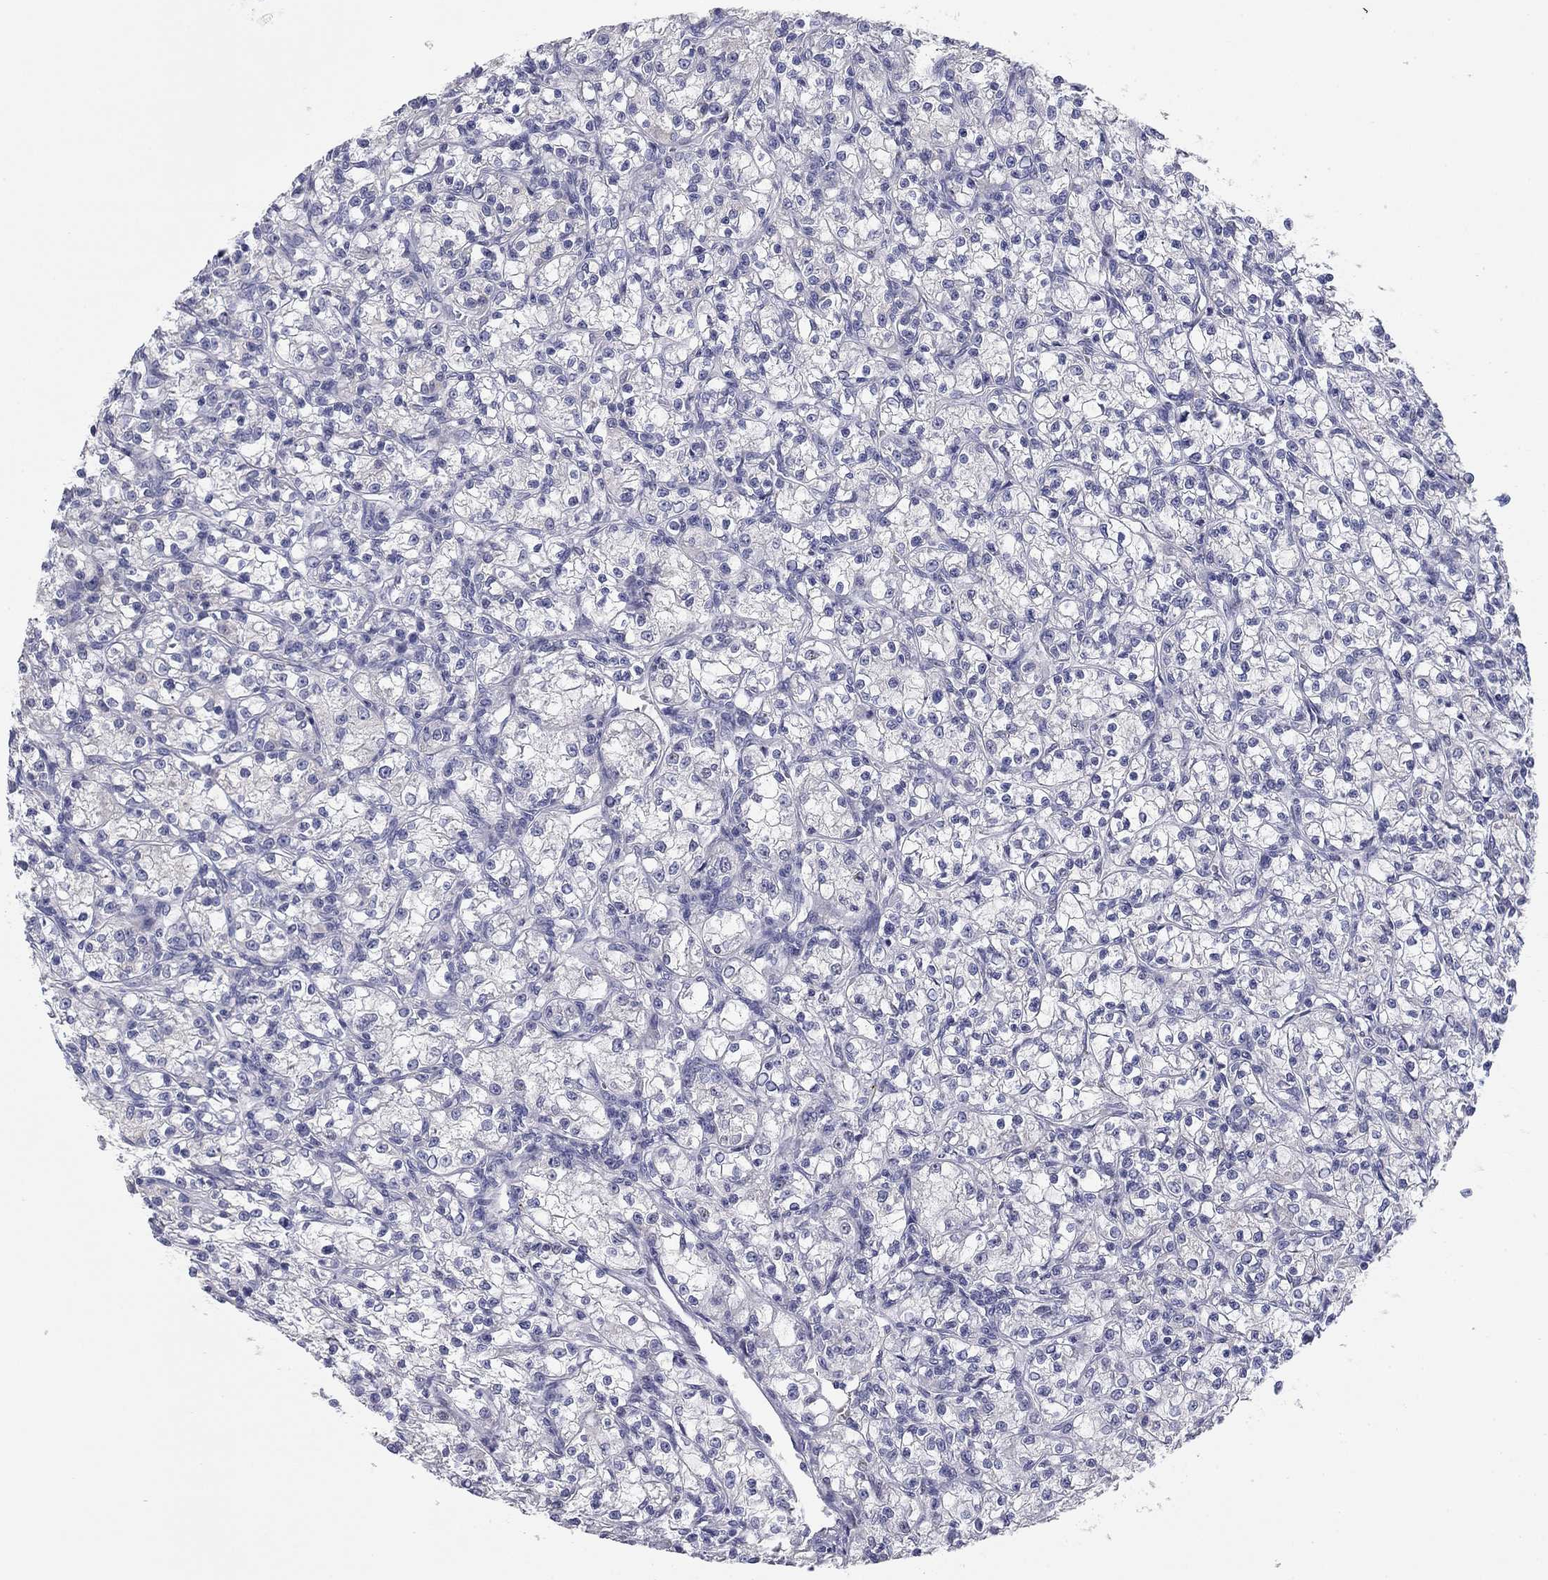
{"staining": {"intensity": "negative", "quantity": "none", "location": "none"}, "tissue": "renal cancer", "cell_type": "Tumor cells", "image_type": "cancer", "snomed": [{"axis": "morphology", "description": "Adenocarcinoma, NOS"}, {"axis": "topography", "description": "Kidney"}], "caption": "The image displays no staining of tumor cells in adenocarcinoma (renal).", "gene": "SEPTIN3", "patient": {"sex": "female", "age": 59}}